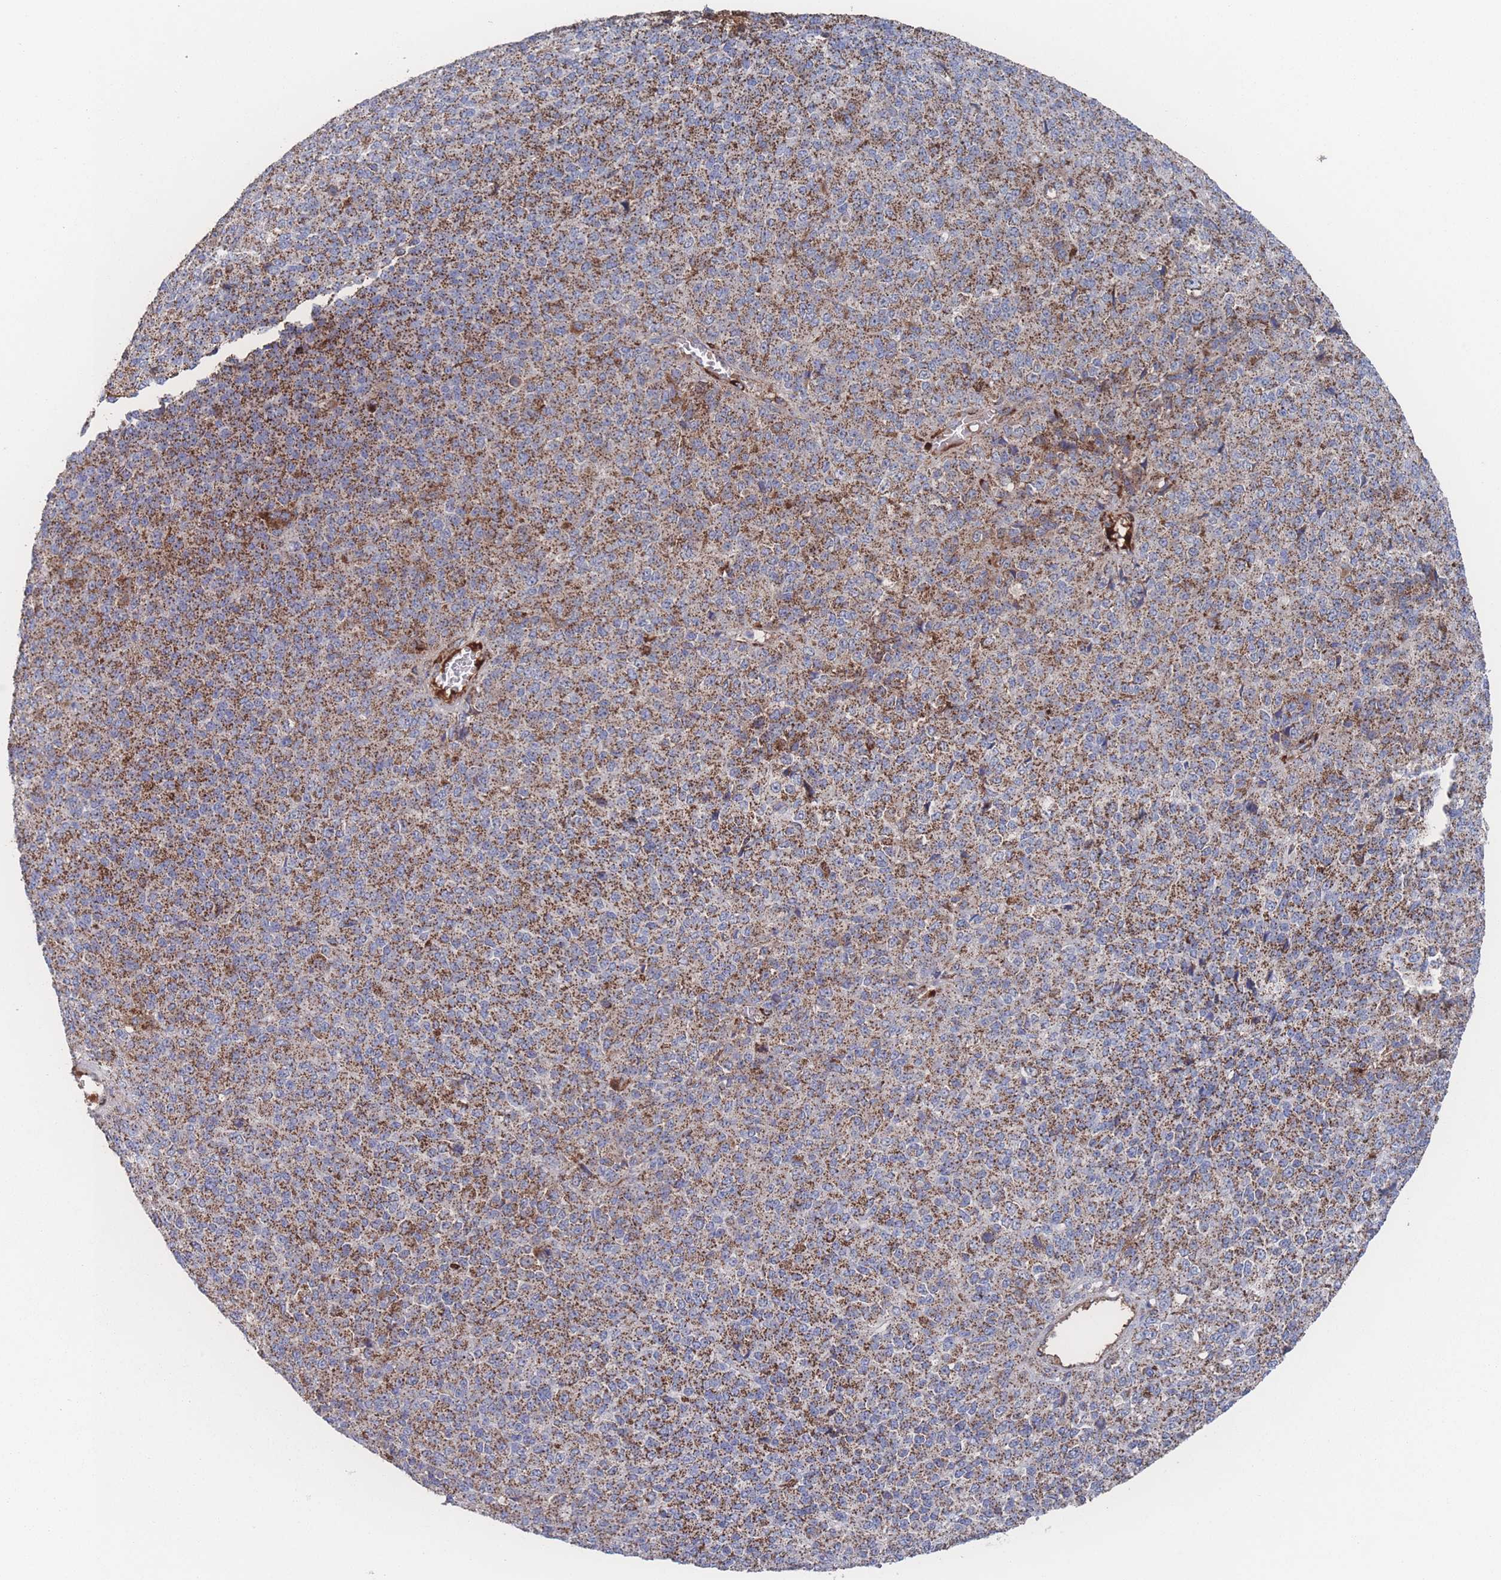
{"staining": {"intensity": "strong", "quantity": ">75%", "location": "cytoplasmic/membranous"}, "tissue": "melanoma", "cell_type": "Tumor cells", "image_type": "cancer", "snomed": [{"axis": "morphology", "description": "Malignant melanoma, Metastatic site"}, {"axis": "topography", "description": "Brain"}], "caption": "Malignant melanoma (metastatic site) stained with IHC displays strong cytoplasmic/membranous staining in approximately >75% of tumor cells.", "gene": "PEX14", "patient": {"sex": "female", "age": 56}}